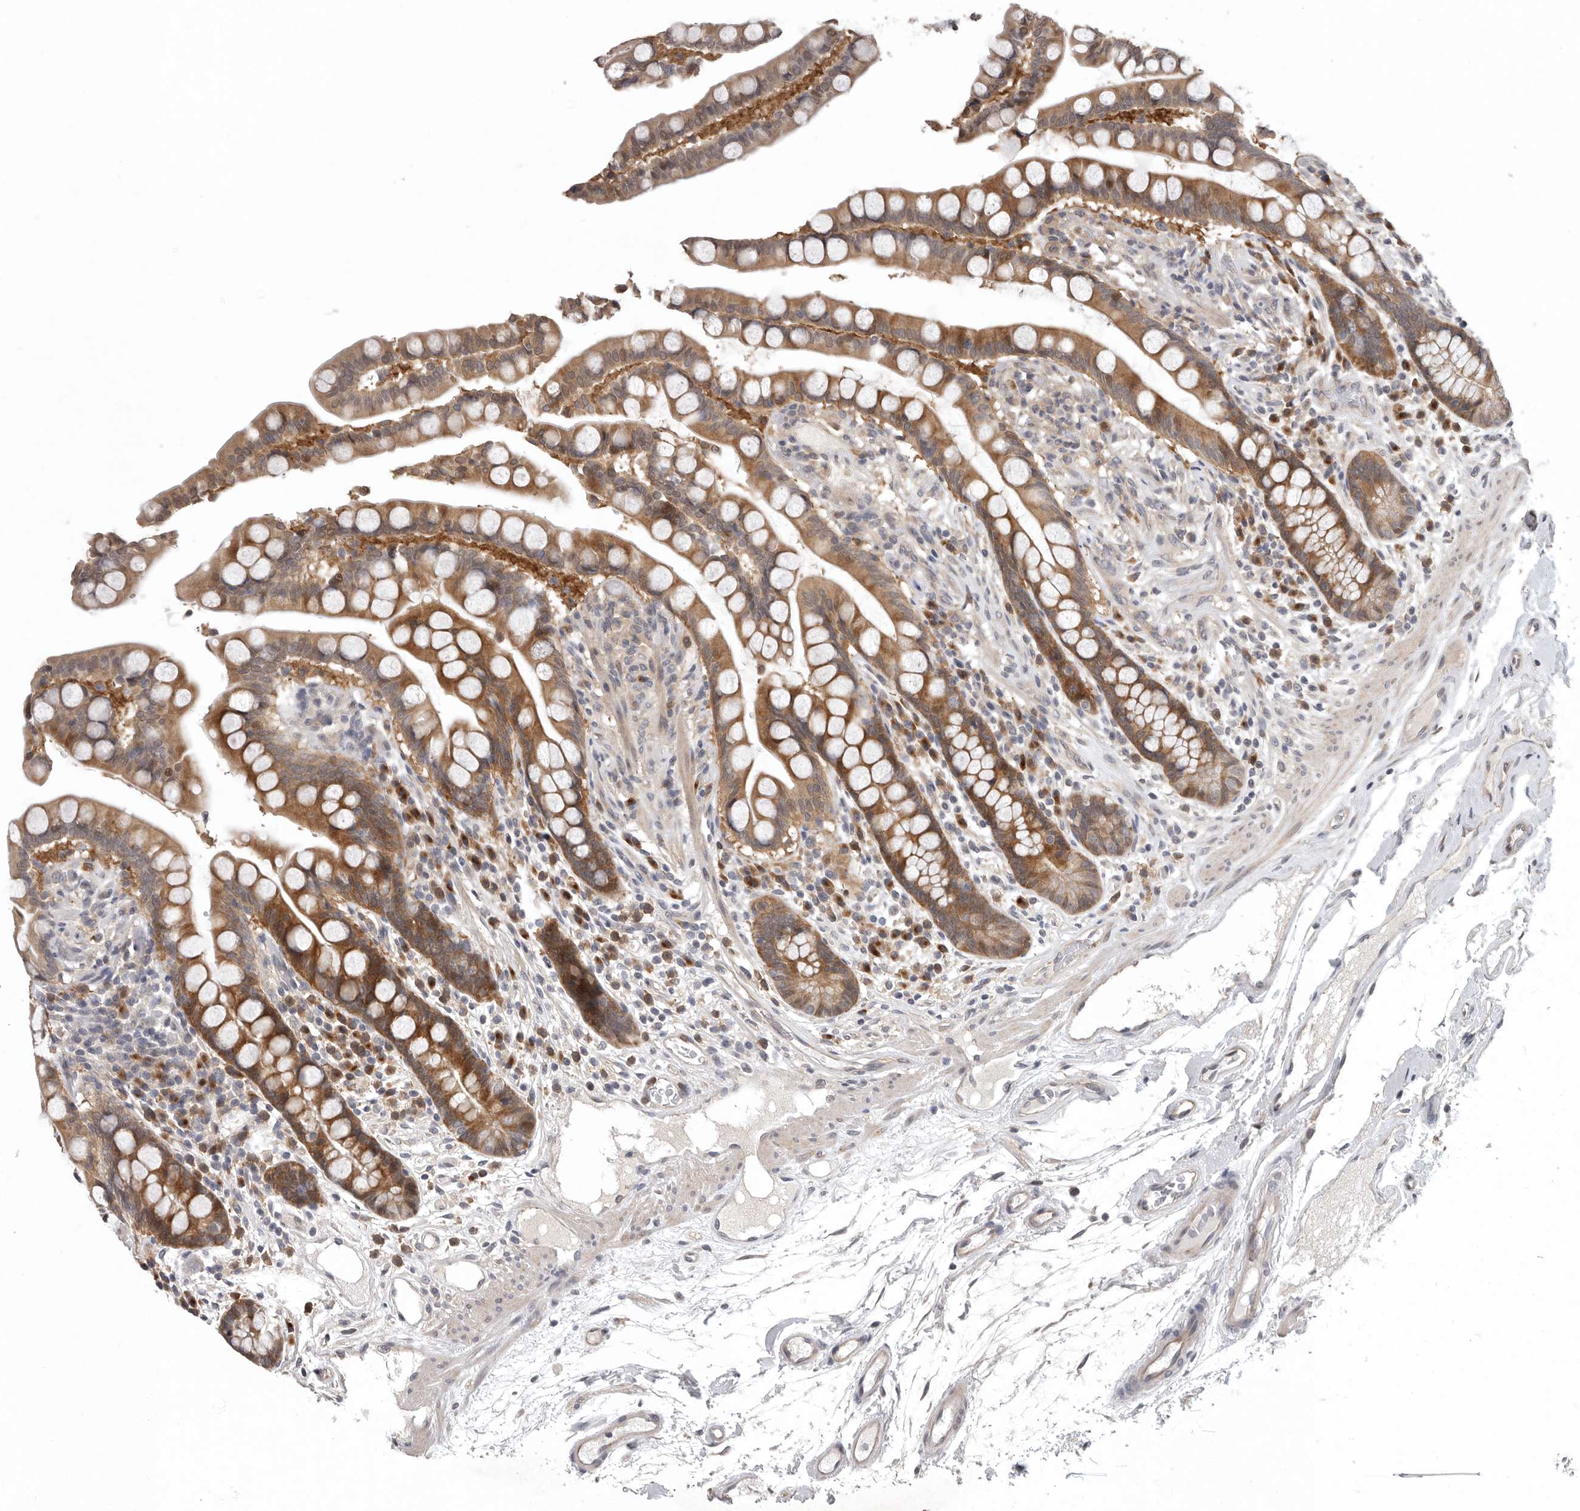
{"staining": {"intensity": "weak", "quantity": ">75%", "location": "cytoplasmic/membranous"}, "tissue": "colon", "cell_type": "Endothelial cells", "image_type": "normal", "snomed": [{"axis": "morphology", "description": "Normal tissue, NOS"}, {"axis": "topography", "description": "Colon"}], "caption": "Colon stained for a protein (brown) exhibits weak cytoplasmic/membranous positive staining in about >75% of endothelial cells.", "gene": "RALGPS2", "patient": {"sex": "male", "age": 73}}